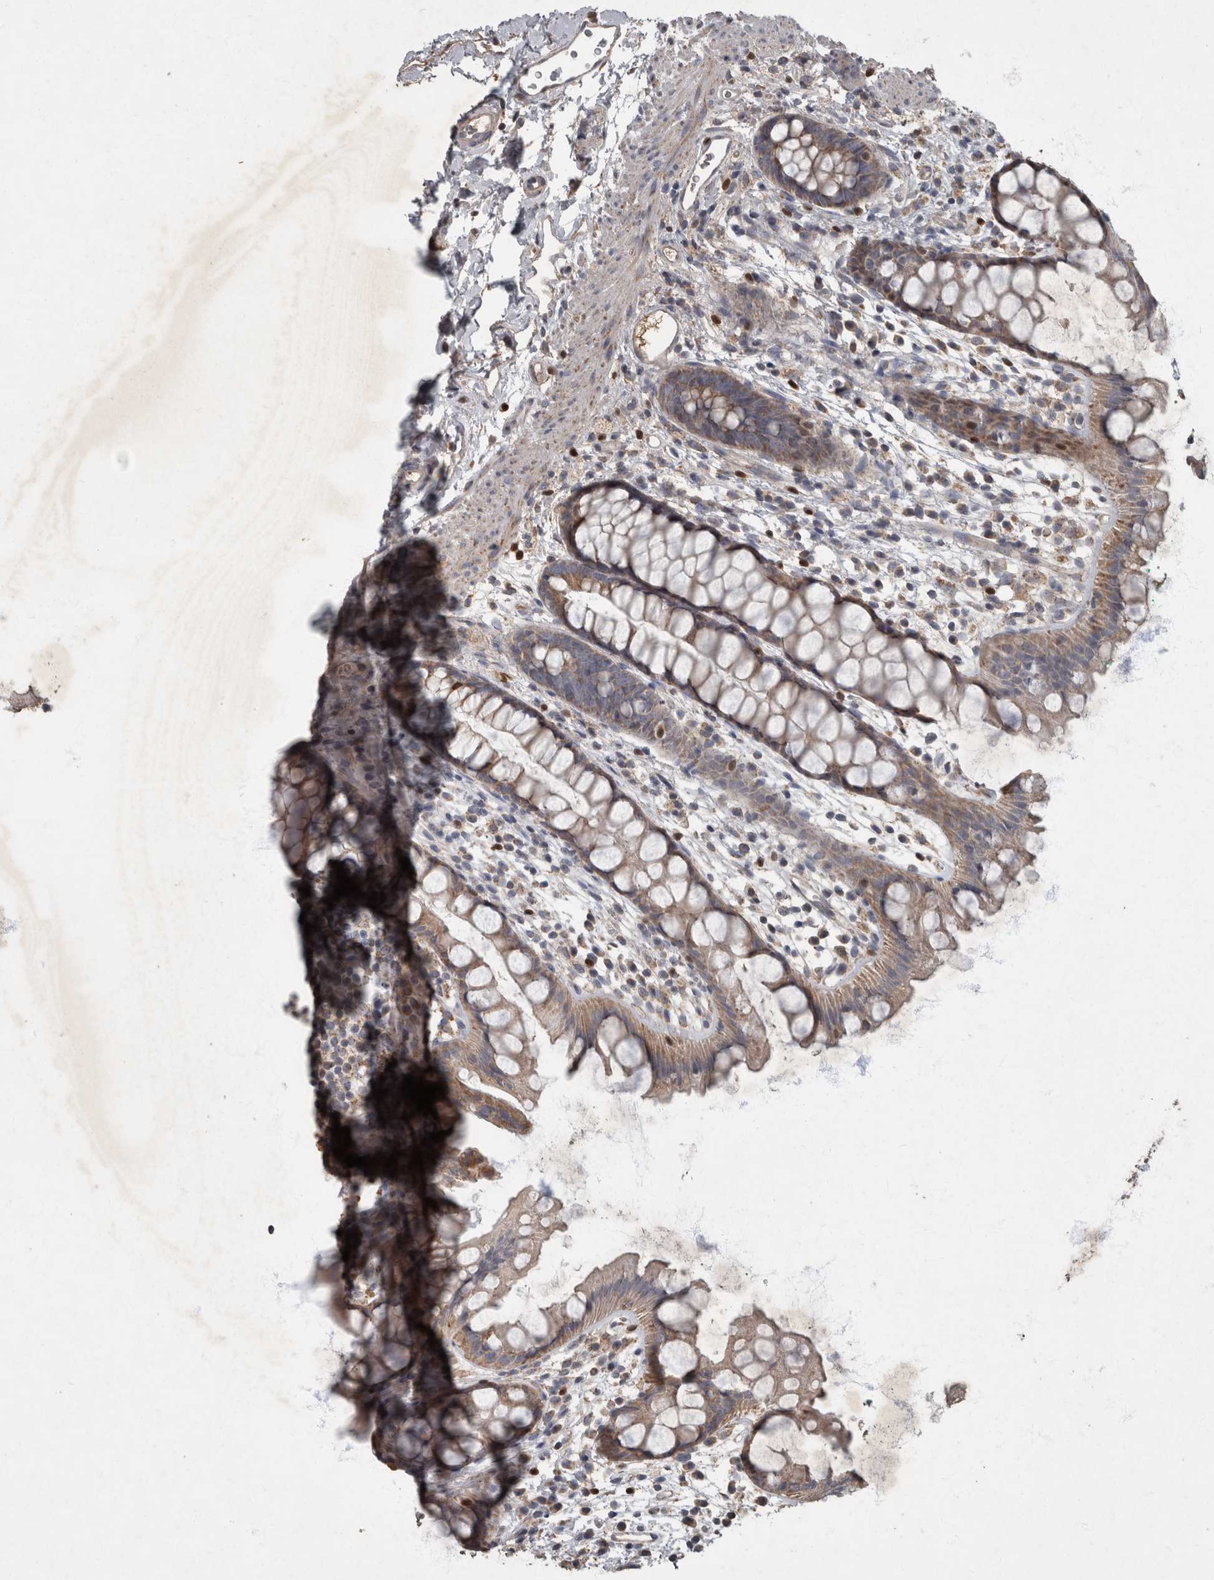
{"staining": {"intensity": "weak", "quantity": ">75%", "location": "cytoplasmic/membranous"}, "tissue": "rectum", "cell_type": "Glandular cells", "image_type": "normal", "snomed": [{"axis": "morphology", "description": "Normal tissue, NOS"}, {"axis": "topography", "description": "Rectum"}], "caption": "DAB immunohistochemical staining of normal rectum displays weak cytoplasmic/membranous protein positivity in approximately >75% of glandular cells. (IHC, brightfield microscopy, high magnification).", "gene": "PPP1R3C", "patient": {"sex": "female", "age": 65}}